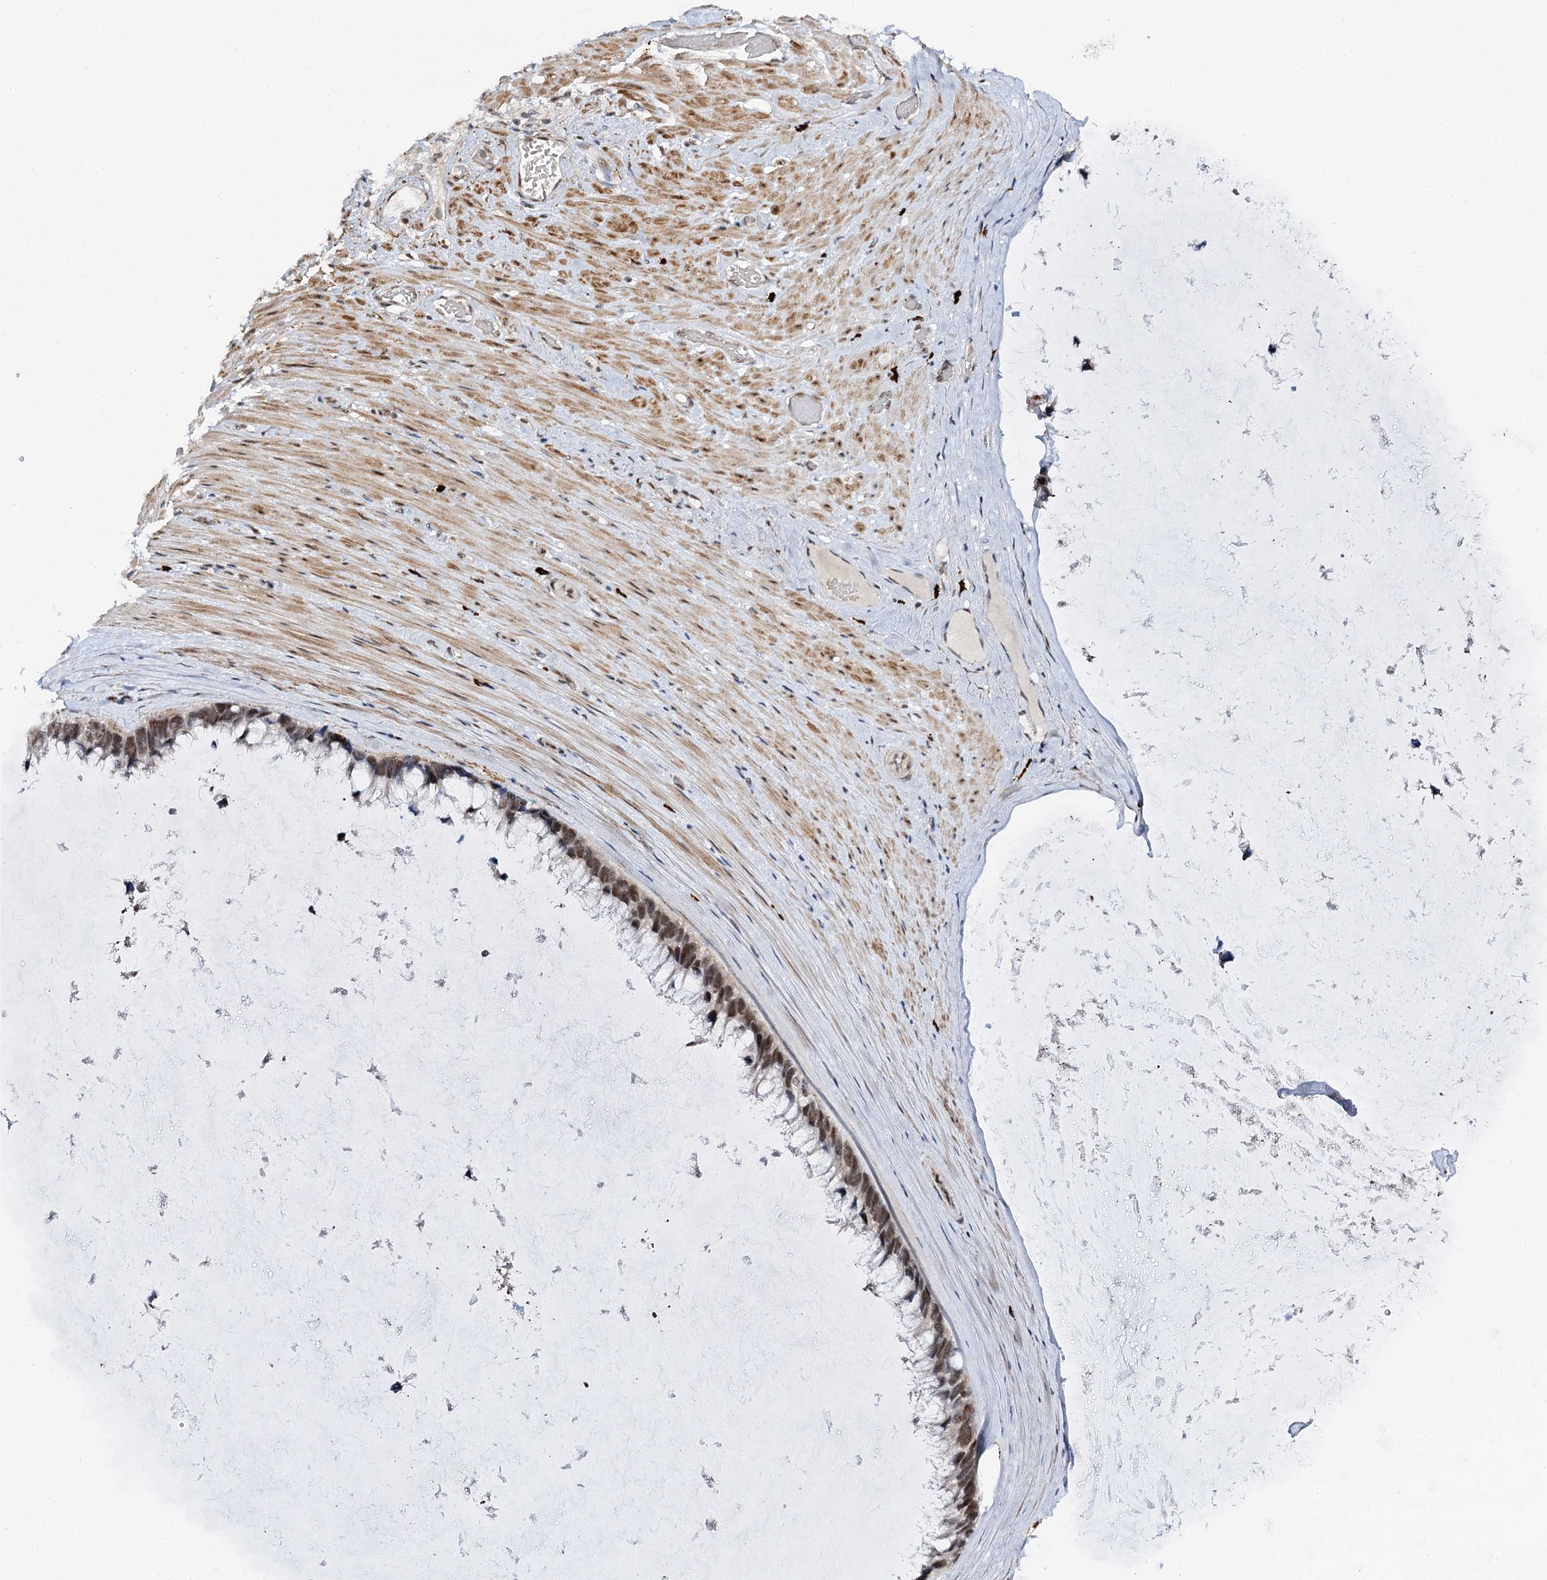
{"staining": {"intensity": "moderate", "quantity": ">75%", "location": "nuclear"}, "tissue": "ovarian cancer", "cell_type": "Tumor cells", "image_type": "cancer", "snomed": [{"axis": "morphology", "description": "Cystadenocarcinoma, mucinous, NOS"}, {"axis": "topography", "description": "Ovary"}], "caption": "Immunohistochemistry micrograph of neoplastic tissue: human mucinous cystadenocarcinoma (ovarian) stained using immunohistochemistry (IHC) displays medium levels of moderate protein expression localized specifically in the nuclear of tumor cells, appearing as a nuclear brown color.", "gene": "BUD13", "patient": {"sex": "female", "age": 39}}